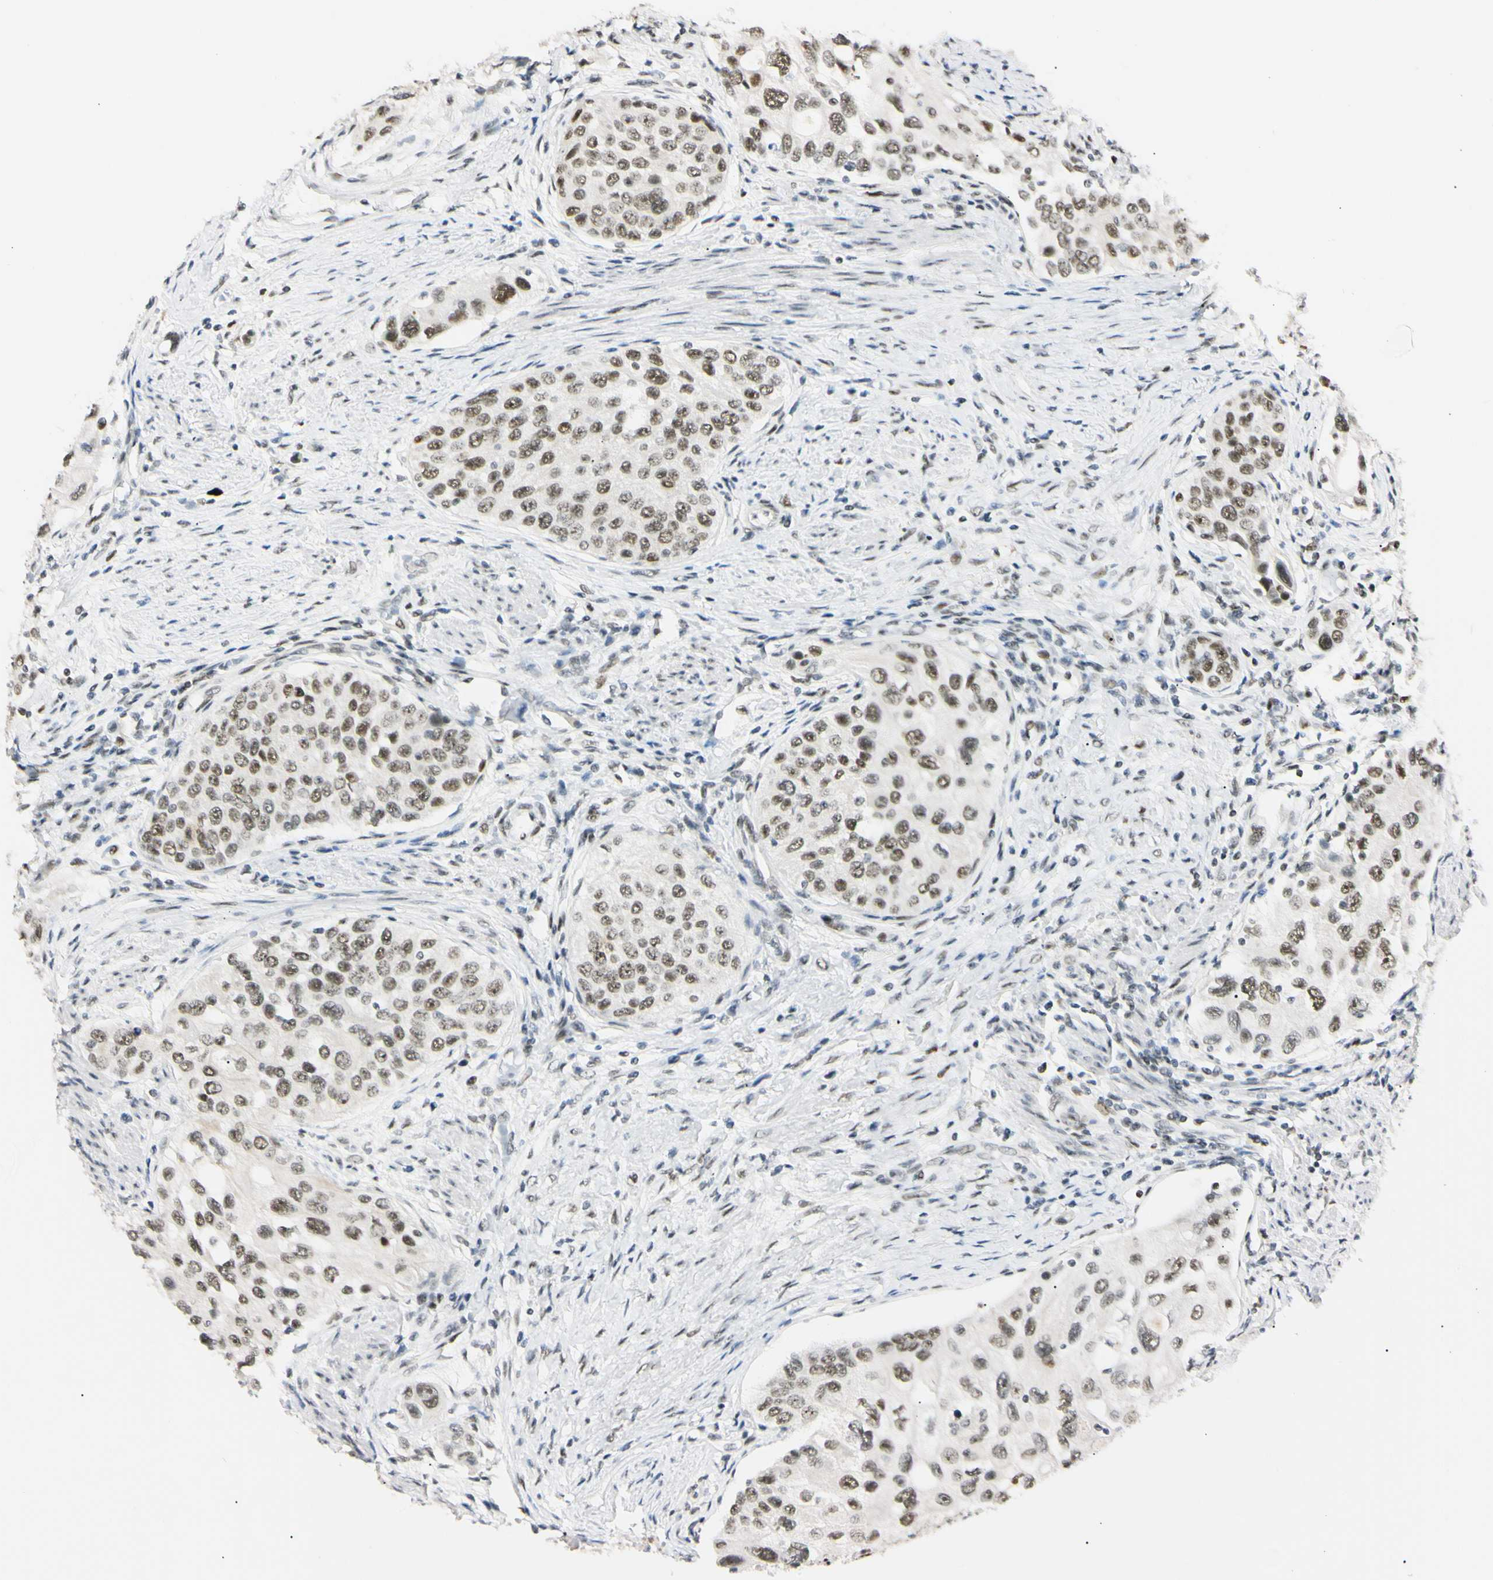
{"staining": {"intensity": "weak", "quantity": "25%-75%", "location": "nuclear"}, "tissue": "urothelial cancer", "cell_type": "Tumor cells", "image_type": "cancer", "snomed": [{"axis": "morphology", "description": "Urothelial carcinoma, High grade"}, {"axis": "topography", "description": "Urinary bladder"}], "caption": "Brown immunohistochemical staining in human urothelial carcinoma (high-grade) shows weak nuclear staining in approximately 25%-75% of tumor cells. (Brightfield microscopy of DAB IHC at high magnification).", "gene": "ZNF134", "patient": {"sex": "female", "age": 56}}